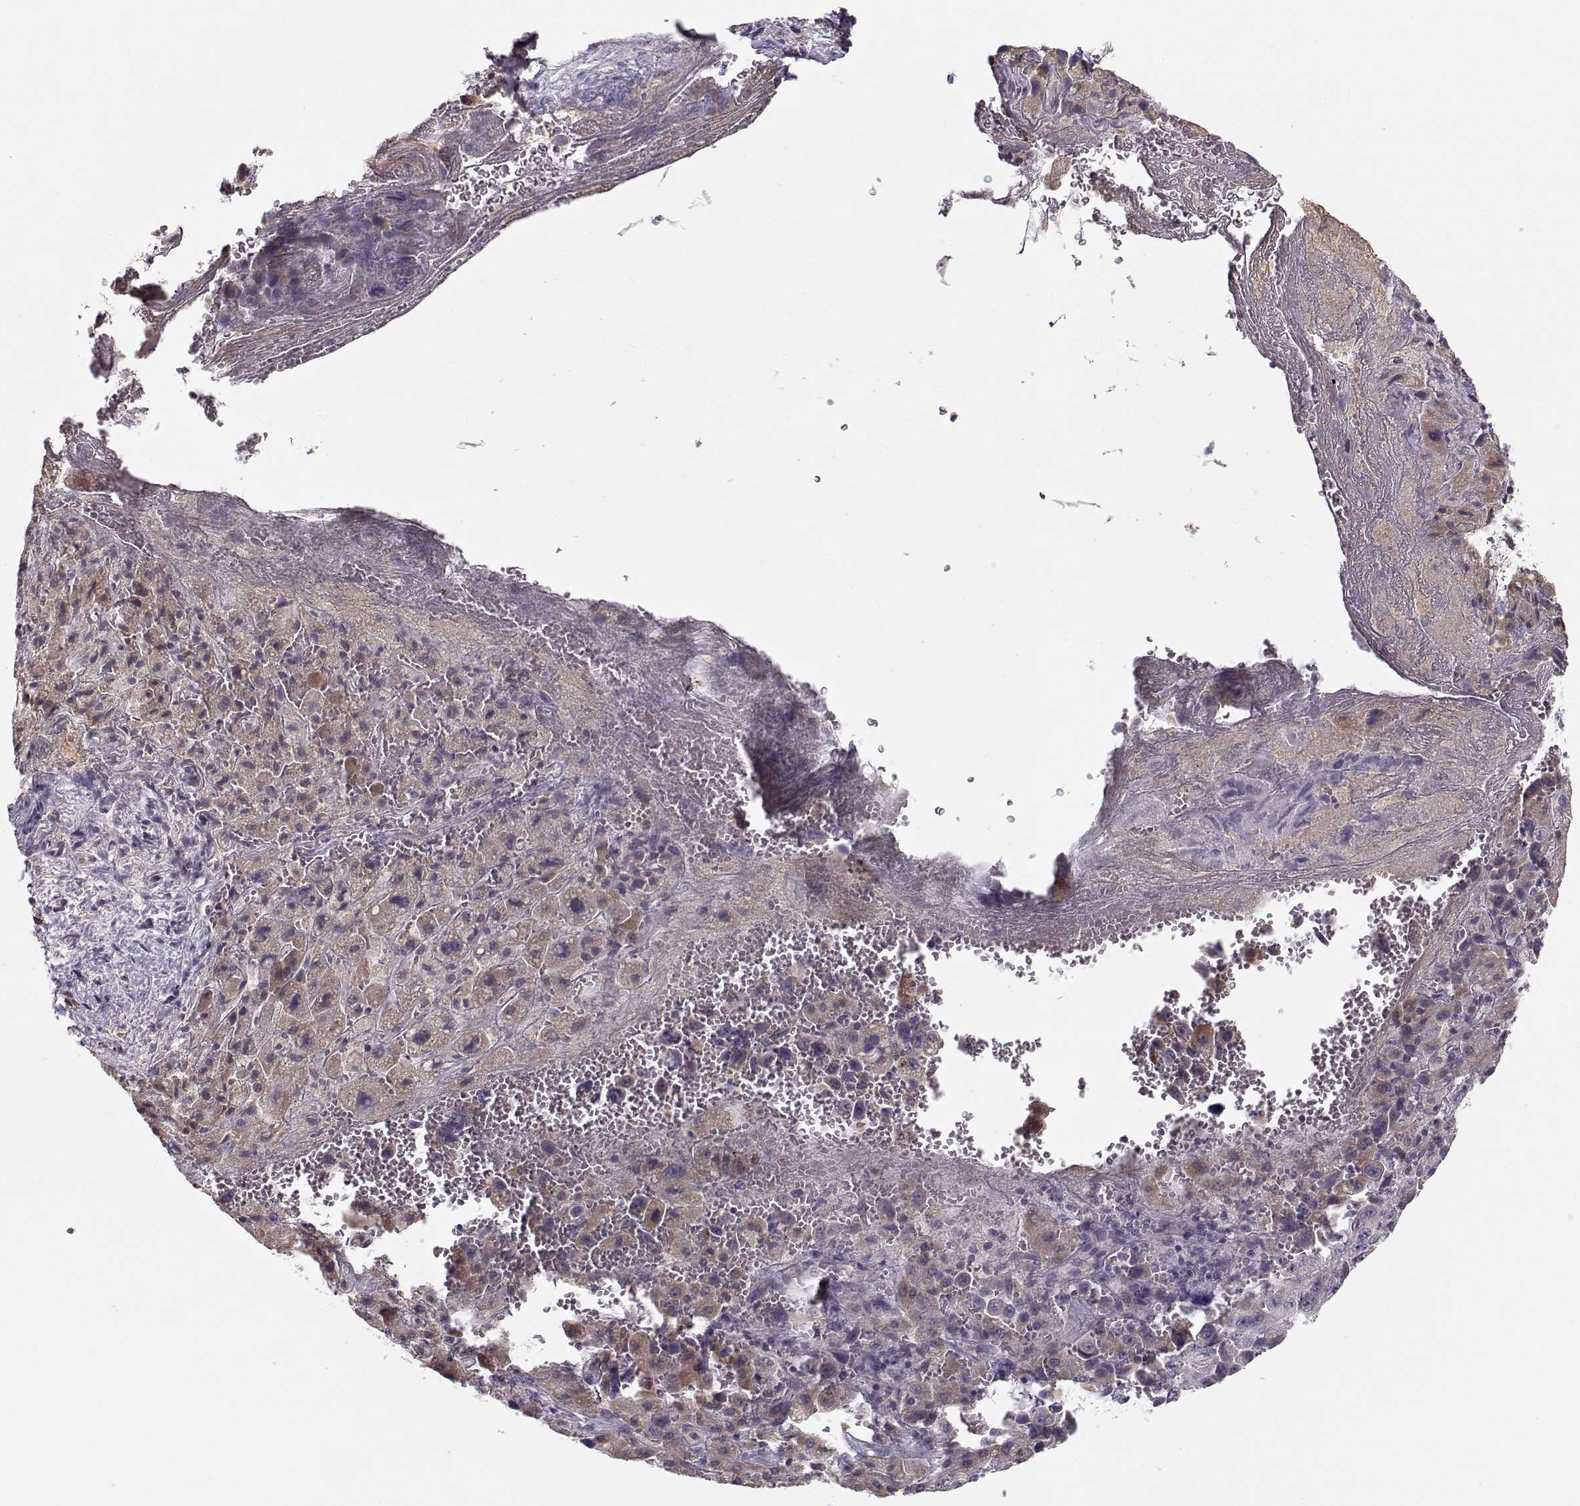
{"staining": {"intensity": "weak", "quantity": "<25%", "location": "cytoplasmic/membranous"}, "tissue": "liver cancer", "cell_type": "Tumor cells", "image_type": "cancer", "snomed": [{"axis": "morphology", "description": "Cholangiocarcinoma"}, {"axis": "topography", "description": "Liver"}], "caption": "Liver cholangiocarcinoma stained for a protein using immunohistochemistry demonstrates no positivity tumor cells.", "gene": "ENTPD8", "patient": {"sex": "female", "age": 52}}